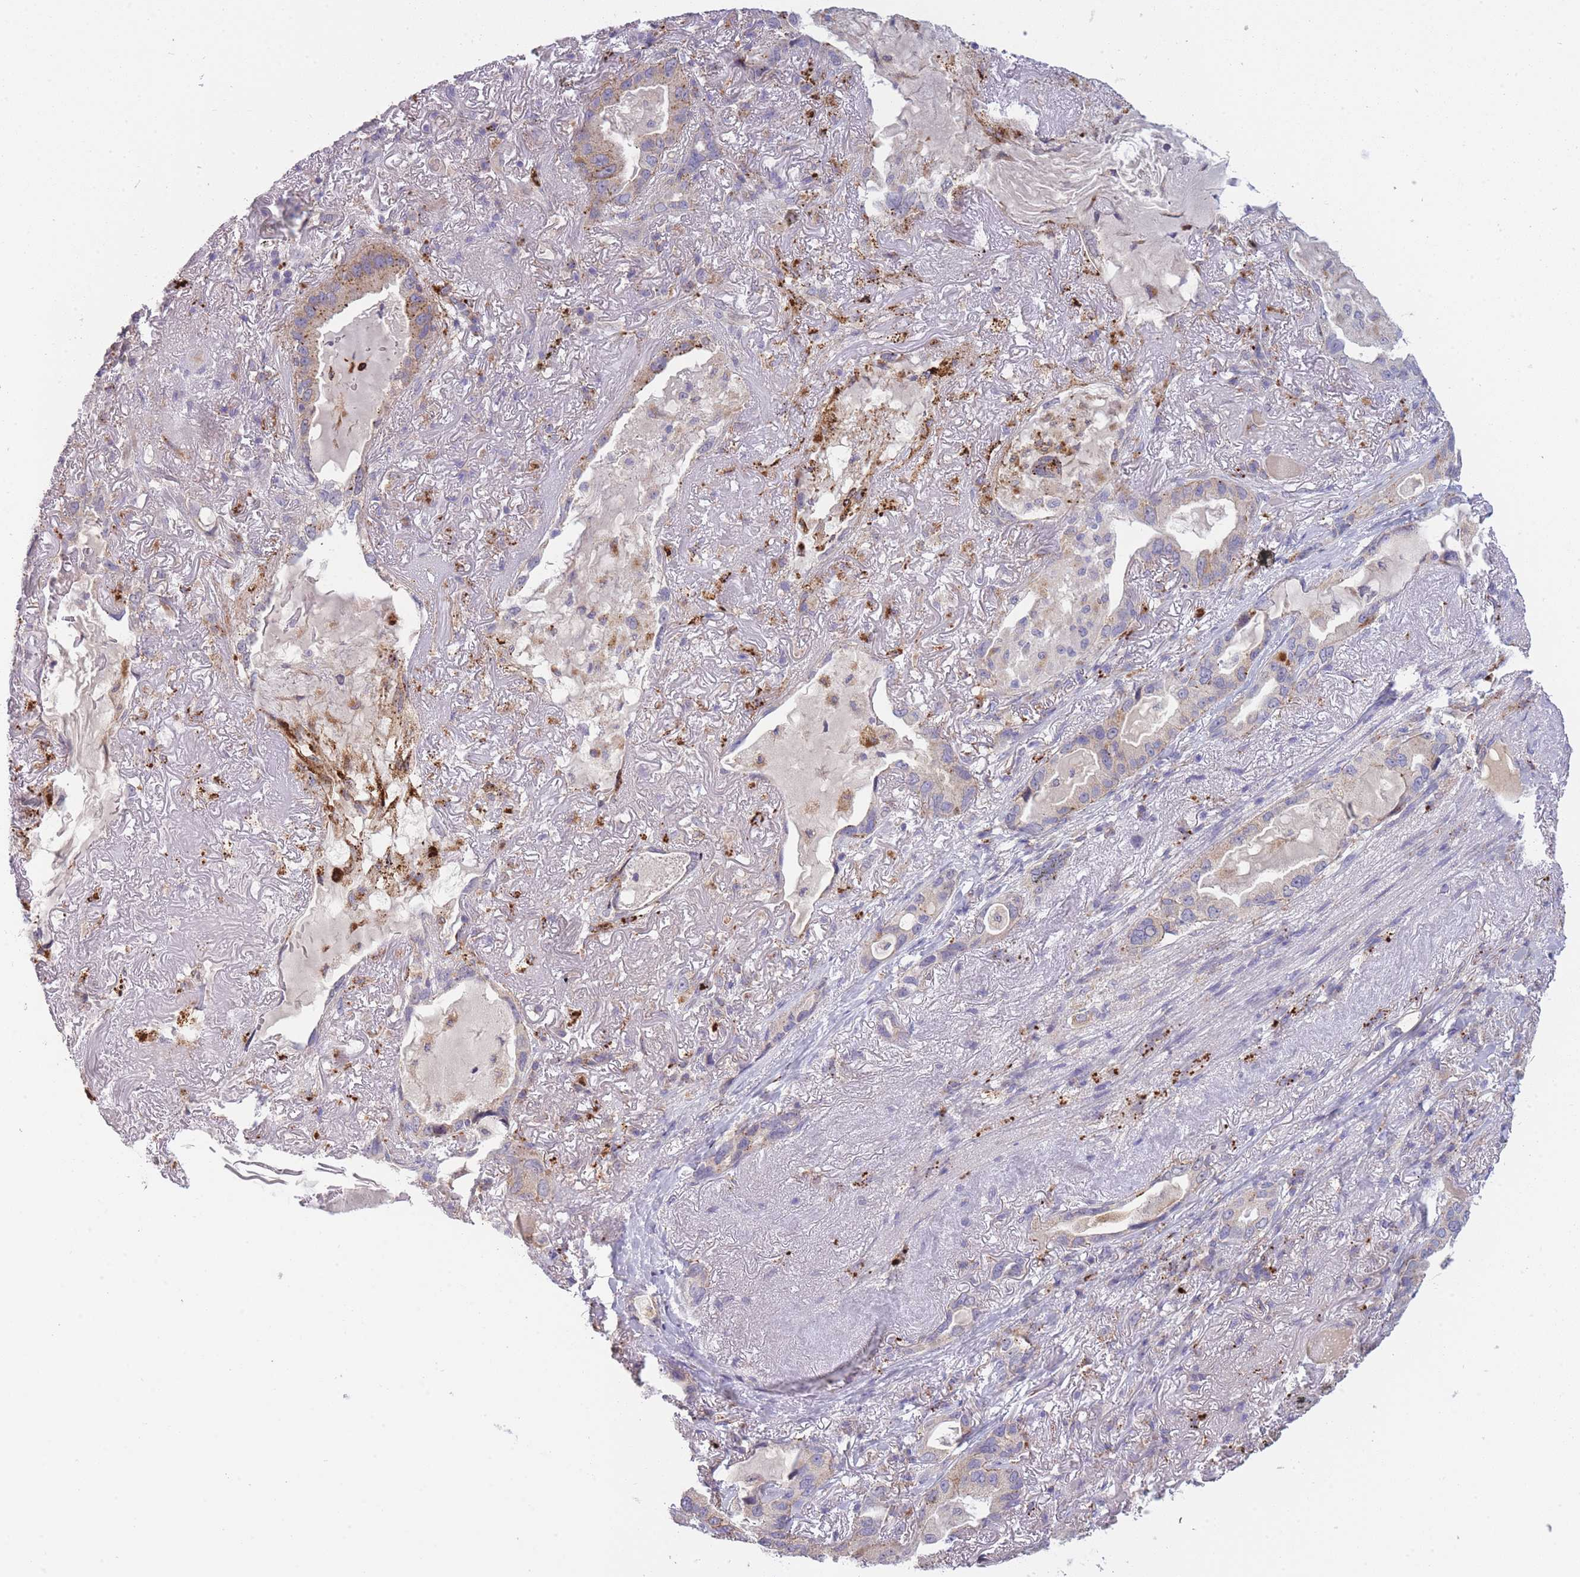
{"staining": {"intensity": "weak", "quantity": "25%-75%", "location": "cytoplasmic/membranous"}, "tissue": "lung cancer", "cell_type": "Tumor cells", "image_type": "cancer", "snomed": [{"axis": "morphology", "description": "Adenocarcinoma, NOS"}, {"axis": "topography", "description": "Lung"}], "caption": "Brown immunohistochemical staining in lung cancer reveals weak cytoplasmic/membranous staining in approximately 25%-75% of tumor cells. Using DAB (brown) and hematoxylin (blue) stains, captured at high magnification using brightfield microscopy.", "gene": "TRIM61", "patient": {"sex": "female", "age": 69}}